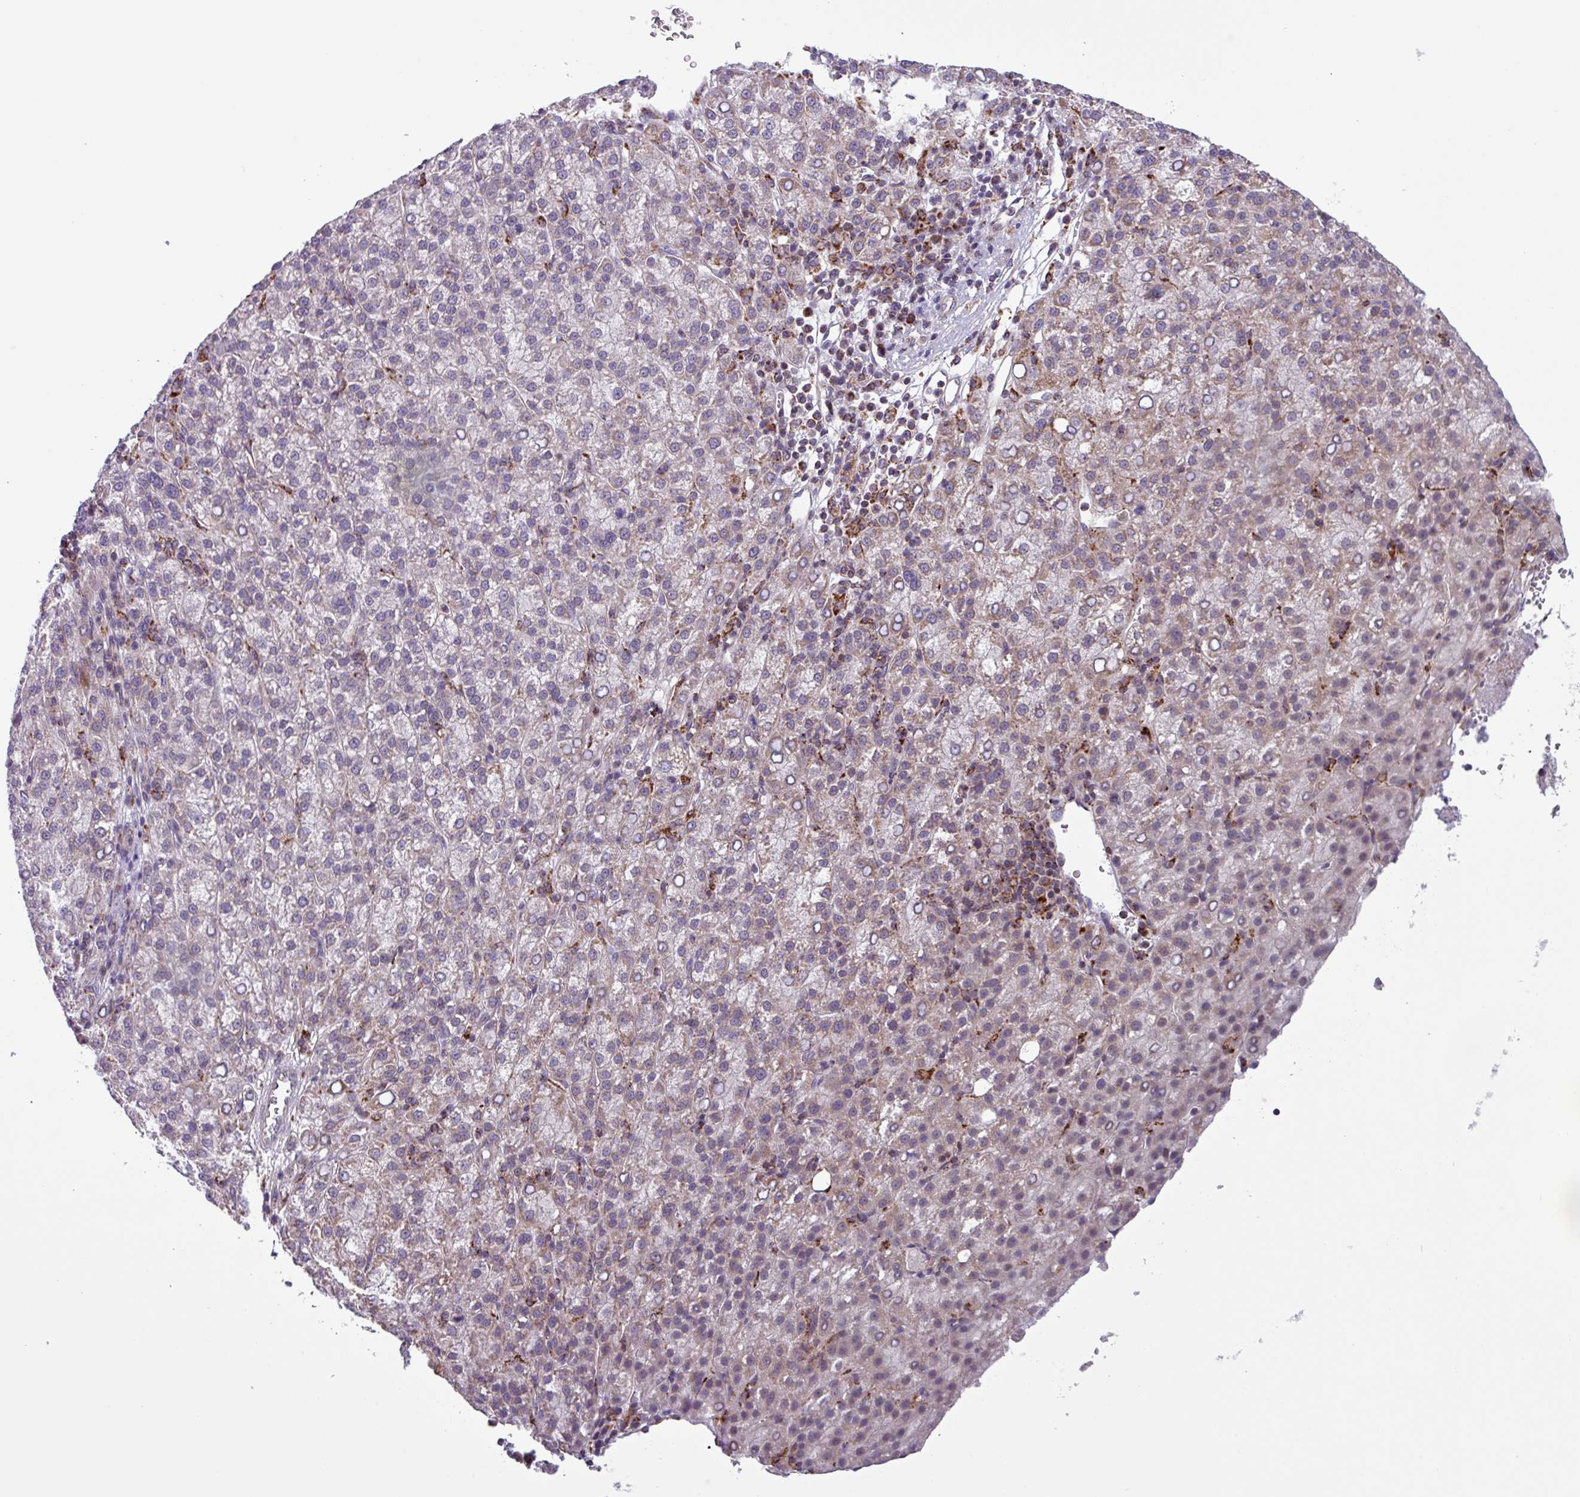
{"staining": {"intensity": "moderate", "quantity": "<25%", "location": "cytoplasmic/membranous"}, "tissue": "liver cancer", "cell_type": "Tumor cells", "image_type": "cancer", "snomed": [{"axis": "morphology", "description": "Carcinoma, Hepatocellular, NOS"}, {"axis": "topography", "description": "Liver"}], "caption": "Immunohistochemical staining of liver cancer exhibits low levels of moderate cytoplasmic/membranous expression in approximately <25% of tumor cells.", "gene": "AKIRIN1", "patient": {"sex": "female", "age": 58}}